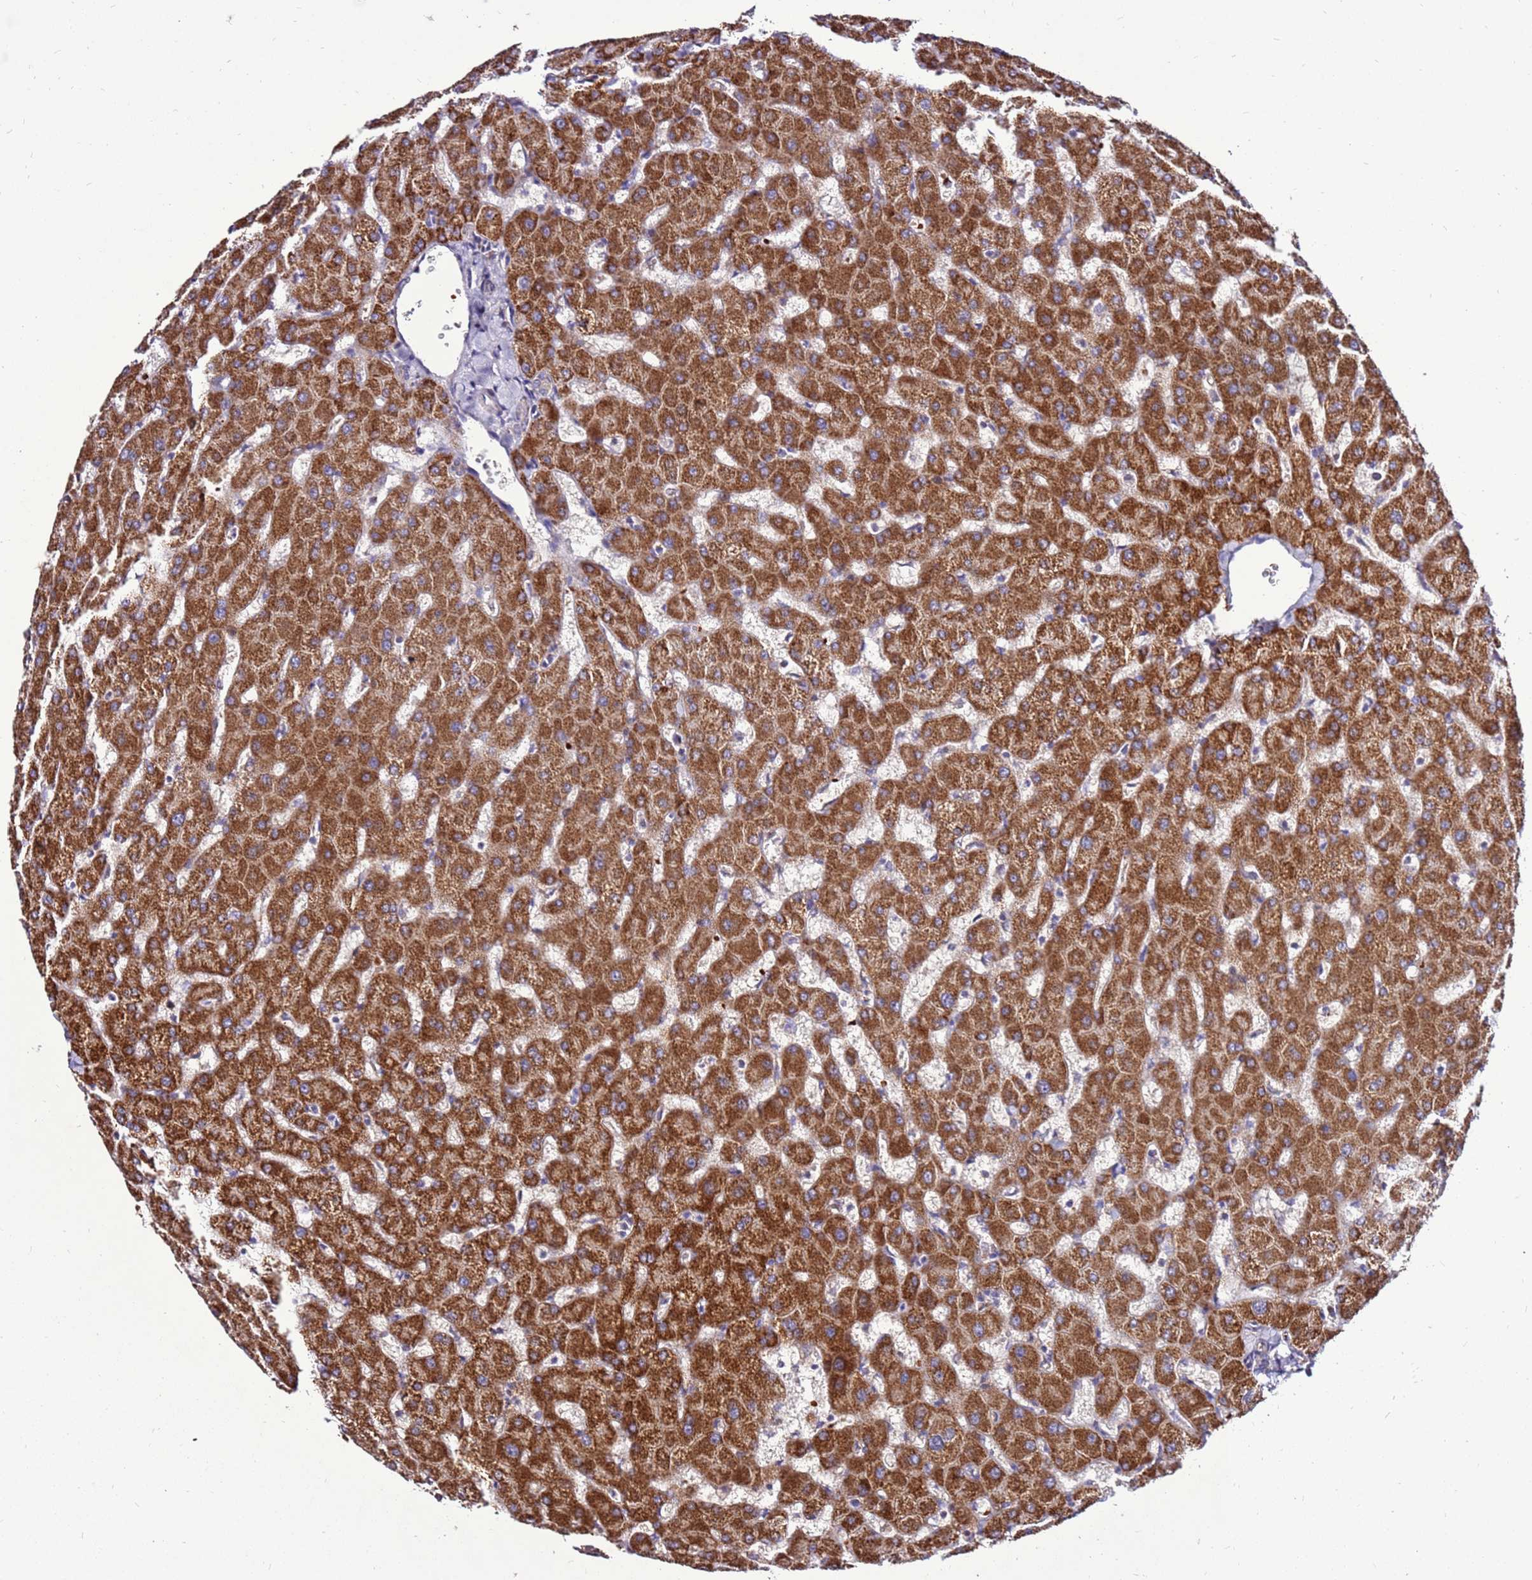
{"staining": {"intensity": "negative", "quantity": "none", "location": "none"}, "tissue": "liver", "cell_type": "Cholangiocytes", "image_type": "normal", "snomed": [{"axis": "morphology", "description": "Normal tissue, NOS"}, {"axis": "topography", "description": "Liver"}], "caption": "Benign liver was stained to show a protein in brown. There is no significant expression in cholangiocytes. Brightfield microscopy of immunohistochemistry stained with DAB (brown) and hematoxylin (blue), captured at high magnification.", "gene": "SPSB3", "patient": {"sex": "female", "age": 63}}